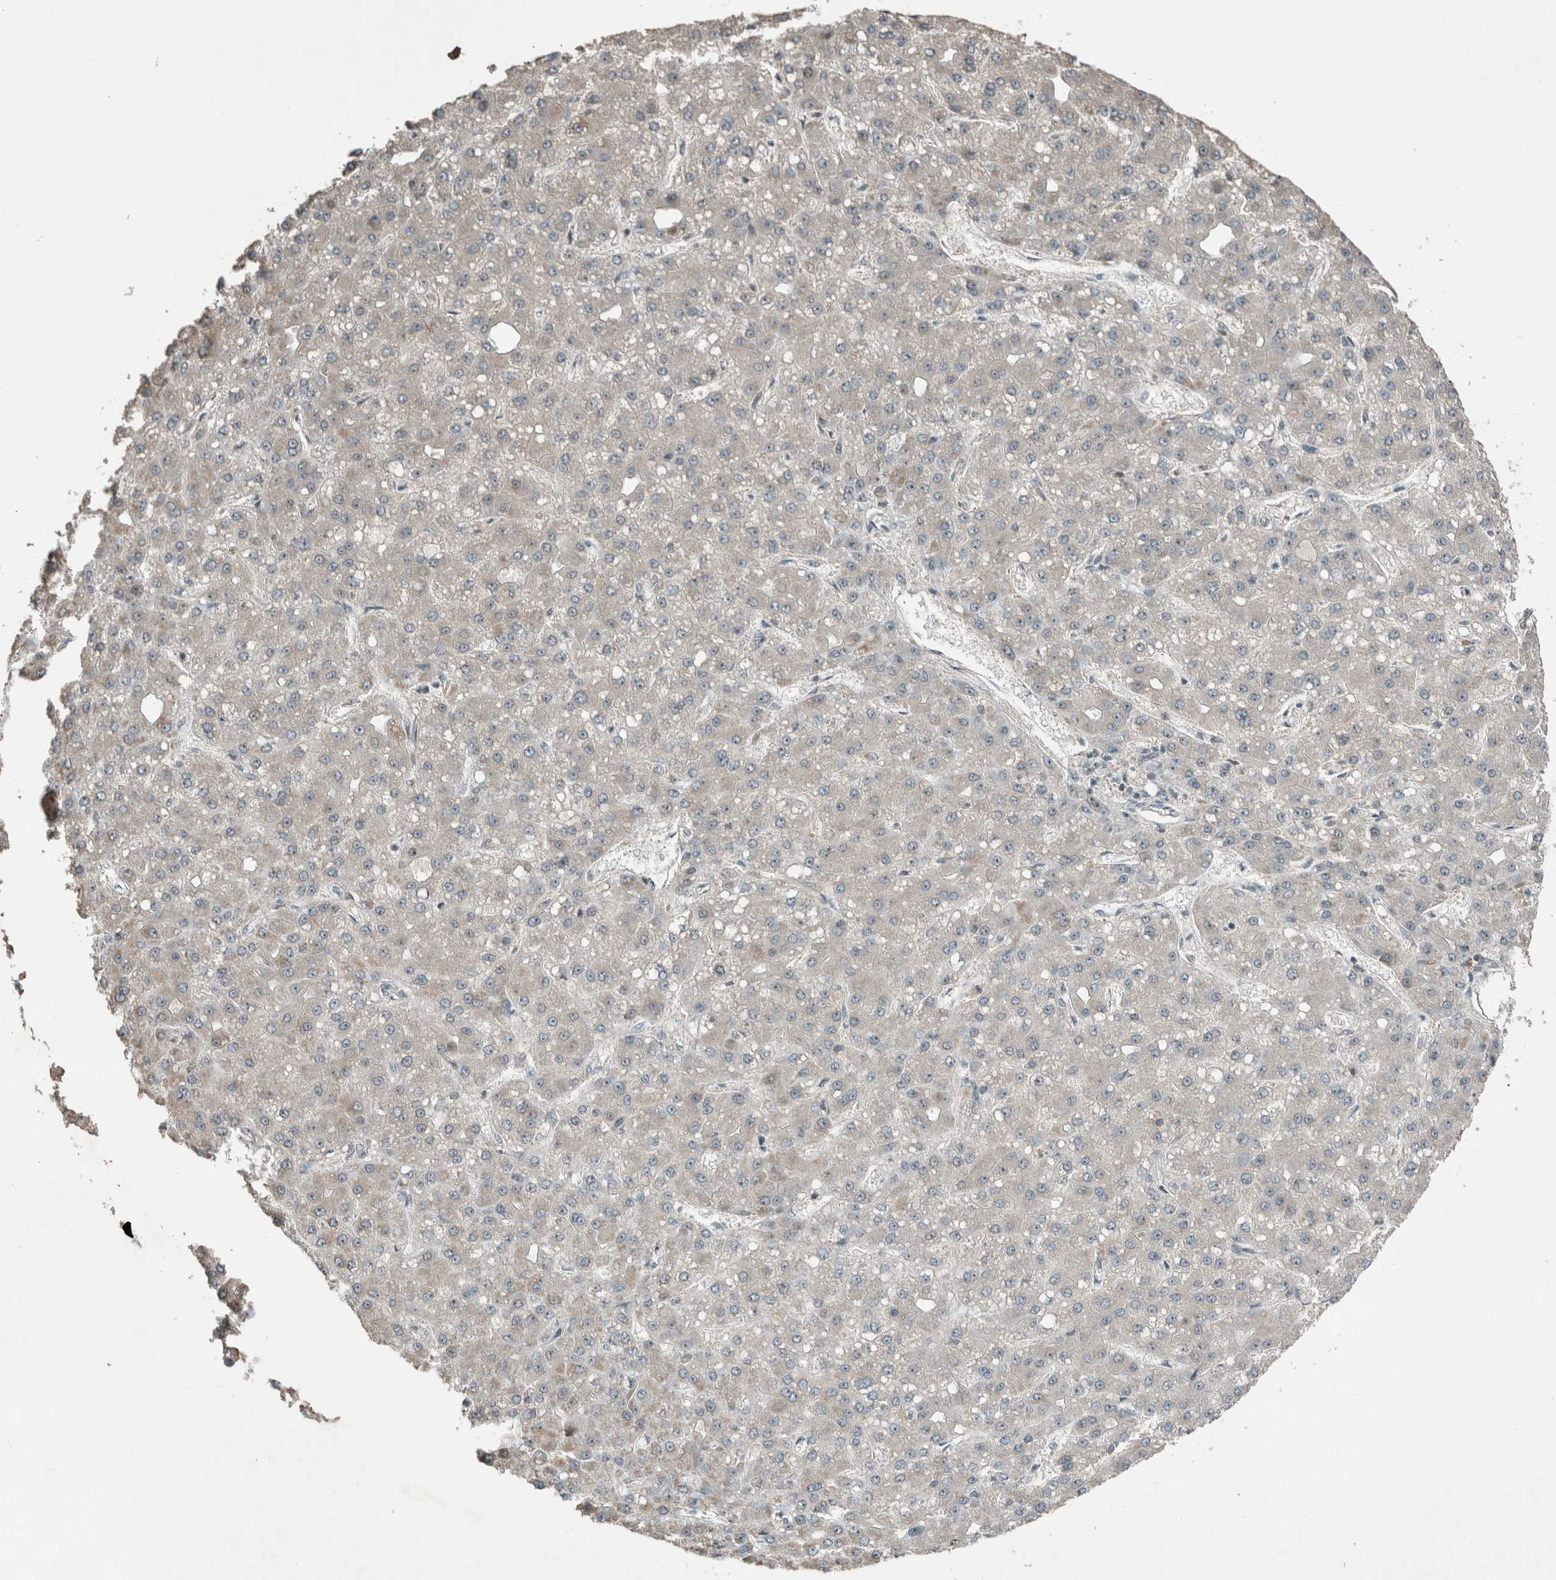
{"staining": {"intensity": "negative", "quantity": "none", "location": "none"}, "tissue": "liver cancer", "cell_type": "Tumor cells", "image_type": "cancer", "snomed": [{"axis": "morphology", "description": "Carcinoma, Hepatocellular, NOS"}, {"axis": "topography", "description": "Liver"}], "caption": "There is no significant positivity in tumor cells of hepatocellular carcinoma (liver). The staining is performed using DAB brown chromogen with nuclei counter-stained in using hematoxylin.", "gene": "RPF1", "patient": {"sex": "male", "age": 67}}